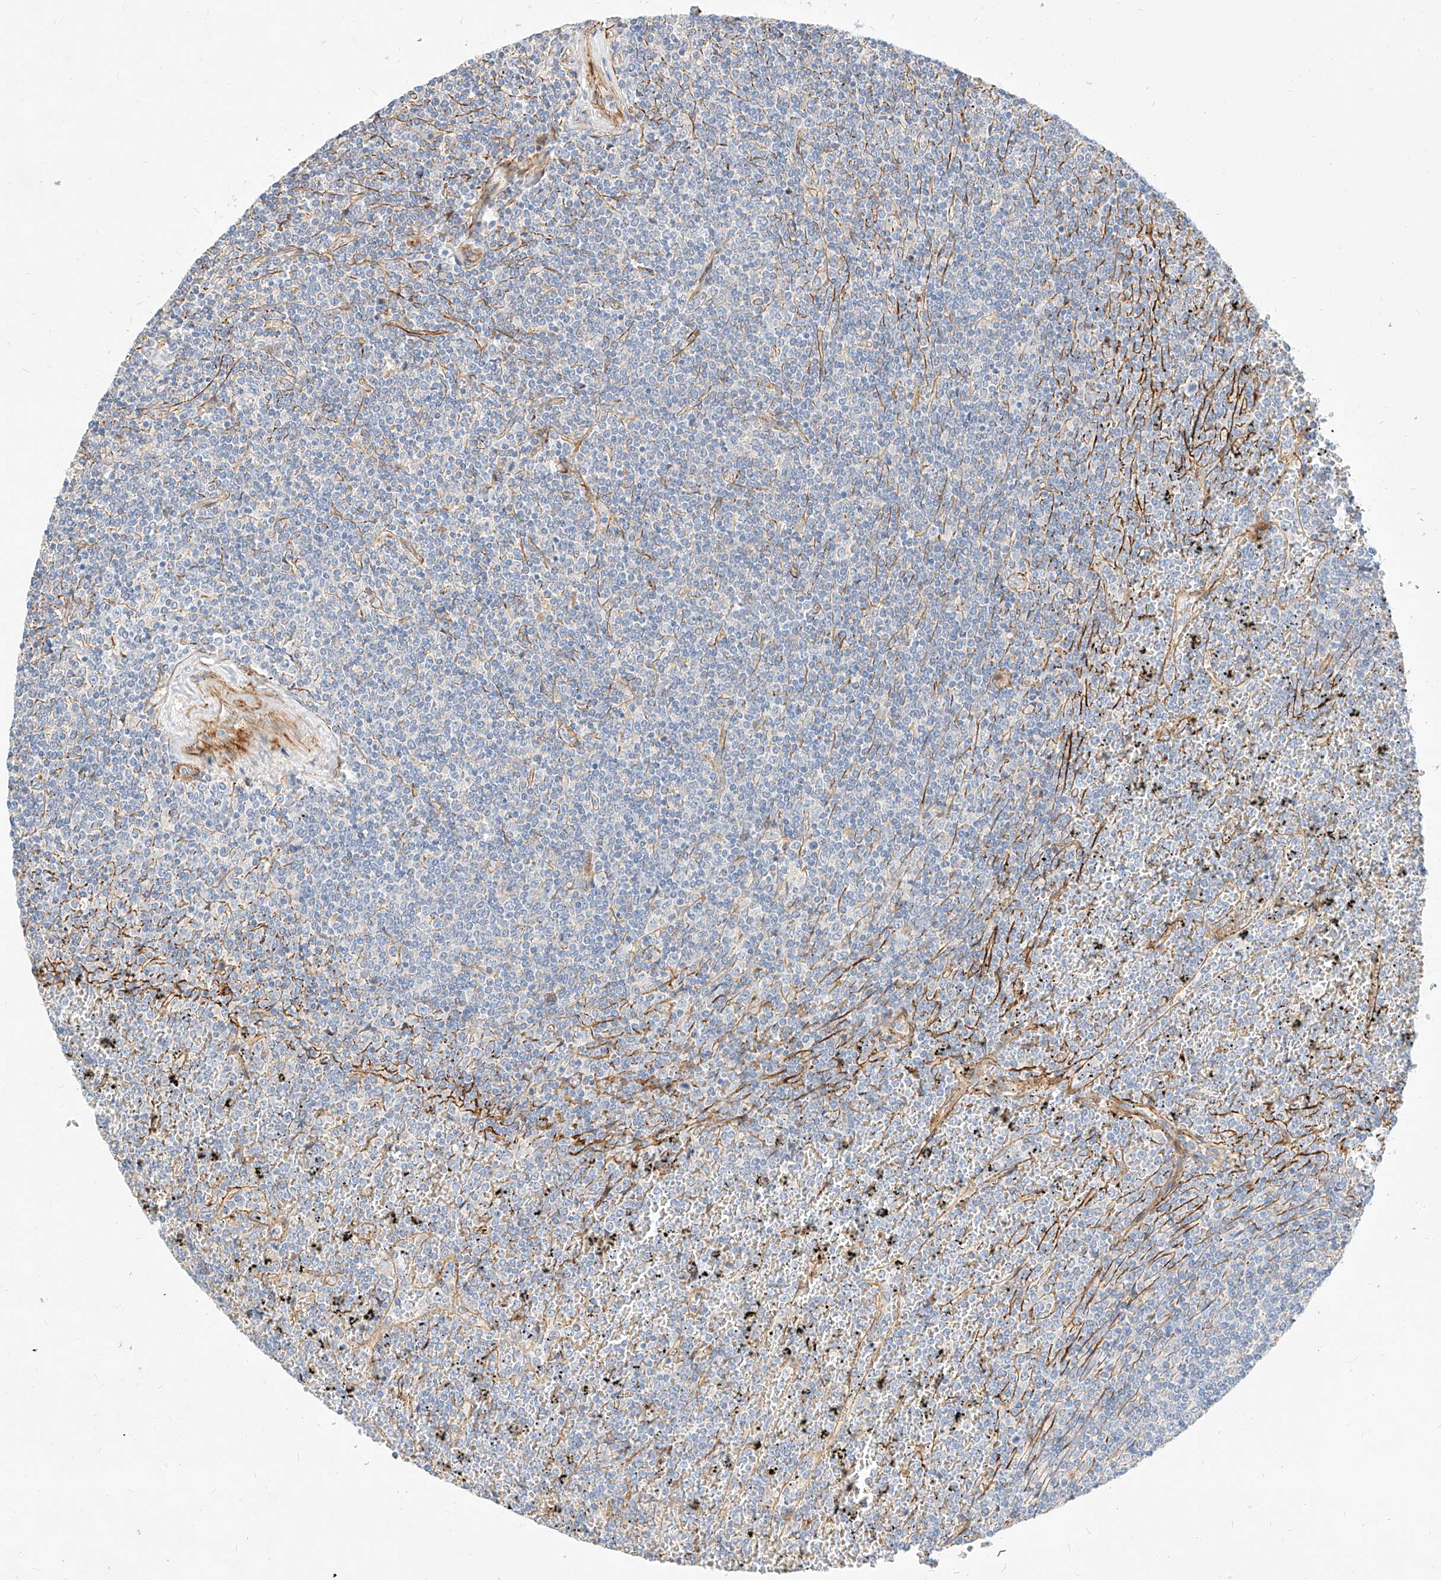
{"staining": {"intensity": "negative", "quantity": "none", "location": "none"}, "tissue": "lymphoma", "cell_type": "Tumor cells", "image_type": "cancer", "snomed": [{"axis": "morphology", "description": "Malignant lymphoma, non-Hodgkin's type, Low grade"}, {"axis": "topography", "description": "Spleen"}], "caption": "Tumor cells show no significant positivity in lymphoma.", "gene": "KCNH5", "patient": {"sex": "female", "age": 19}}